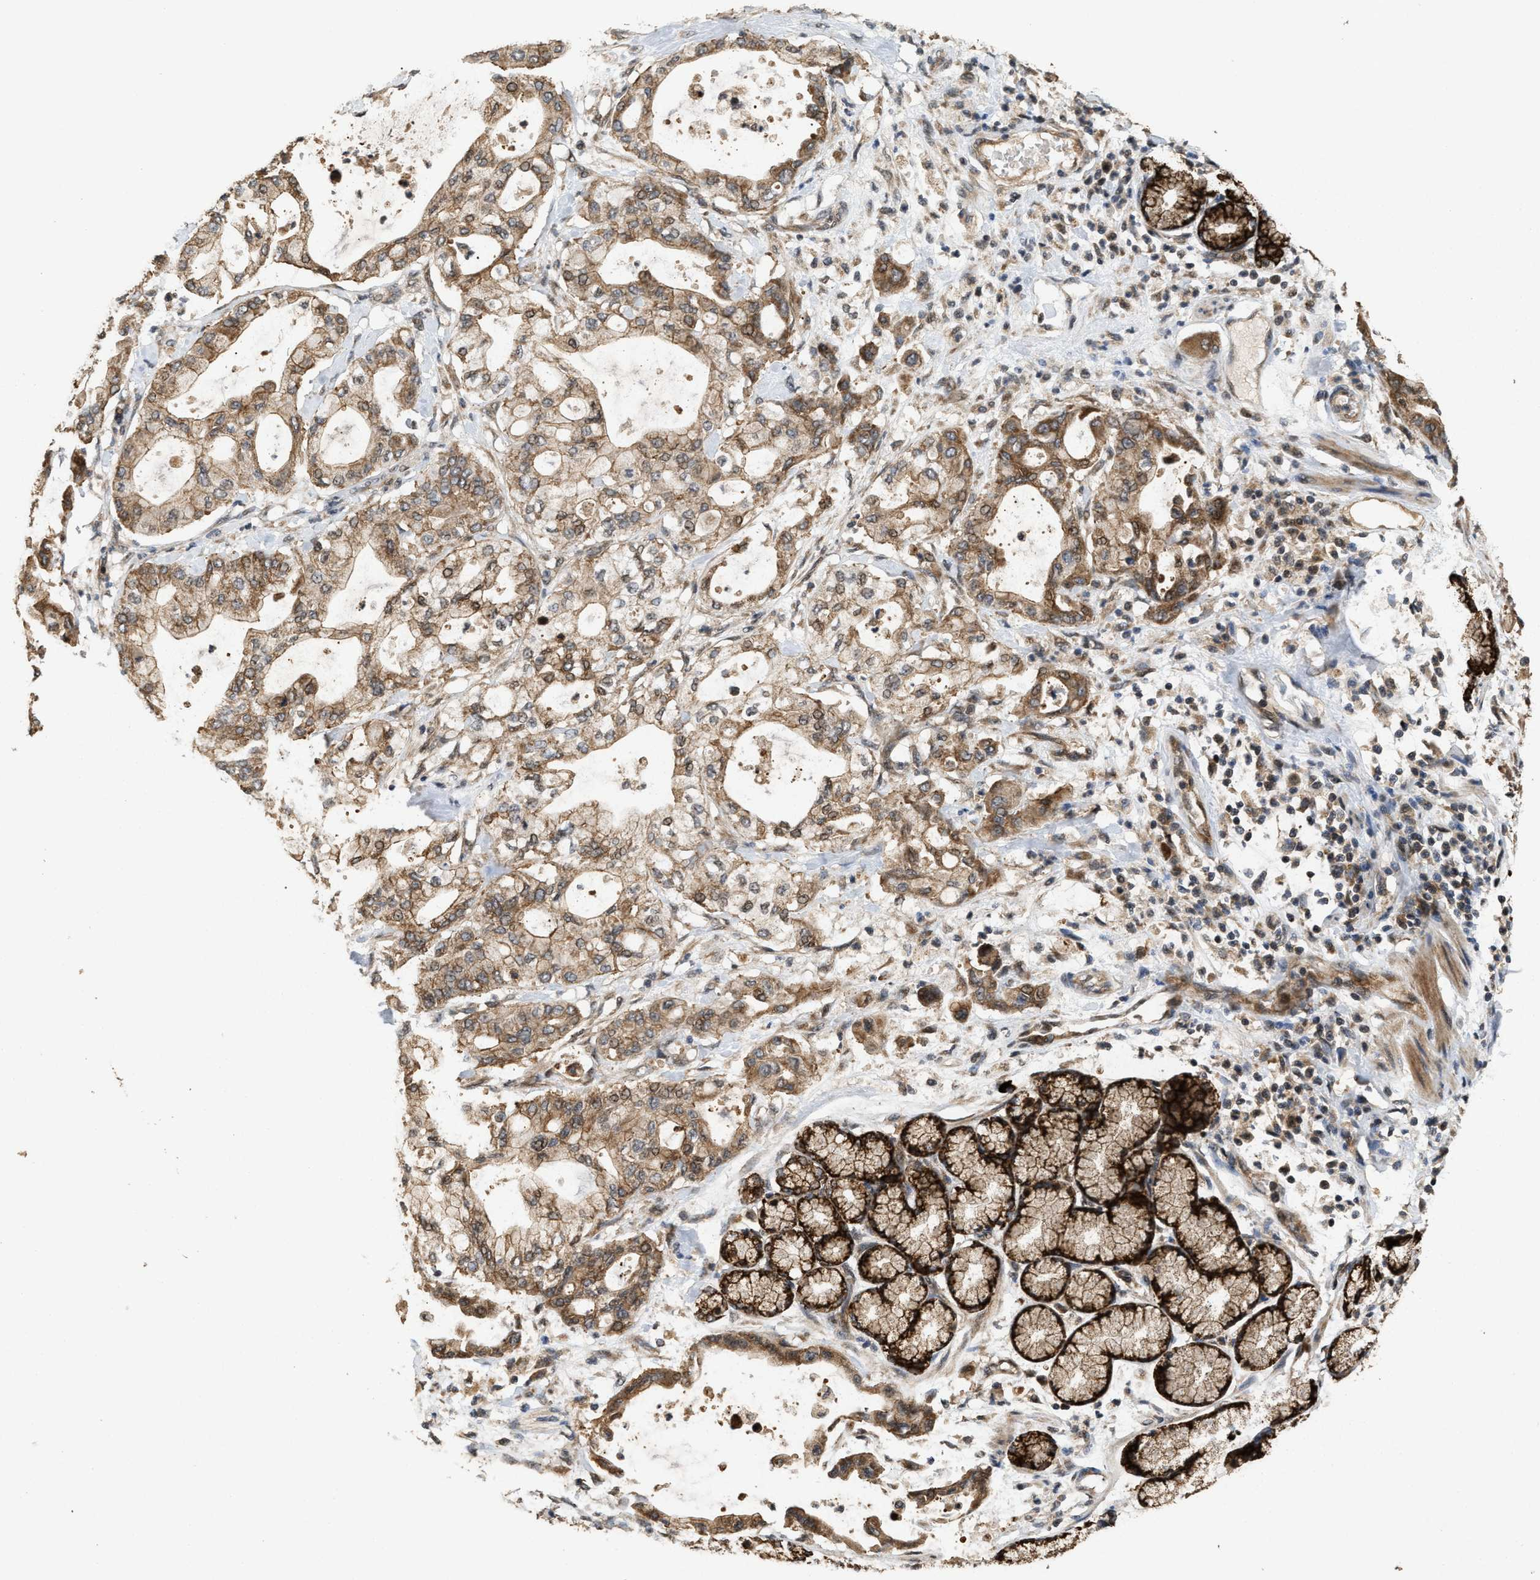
{"staining": {"intensity": "moderate", "quantity": ">75%", "location": "cytoplasmic/membranous"}, "tissue": "pancreatic cancer", "cell_type": "Tumor cells", "image_type": "cancer", "snomed": [{"axis": "morphology", "description": "Adenocarcinoma, NOS"}, {"axis": "morphology", "description": "Adenocarcinoma, metastatic, NOS"}, {"axis": "topography", "description": "Lymph node"}, {"axis": "topography", "description": "Pancreas"}, {"axis": "topography", "description": "Duodenum"}], "caption": "Moderate cytoplasmic/membranous protein positivity is present in approximately >75% of tumor cells in pancreatic adenocarcinoma.", "gene": "ELP2", "patient": {"sex": "female", "age": 64}}